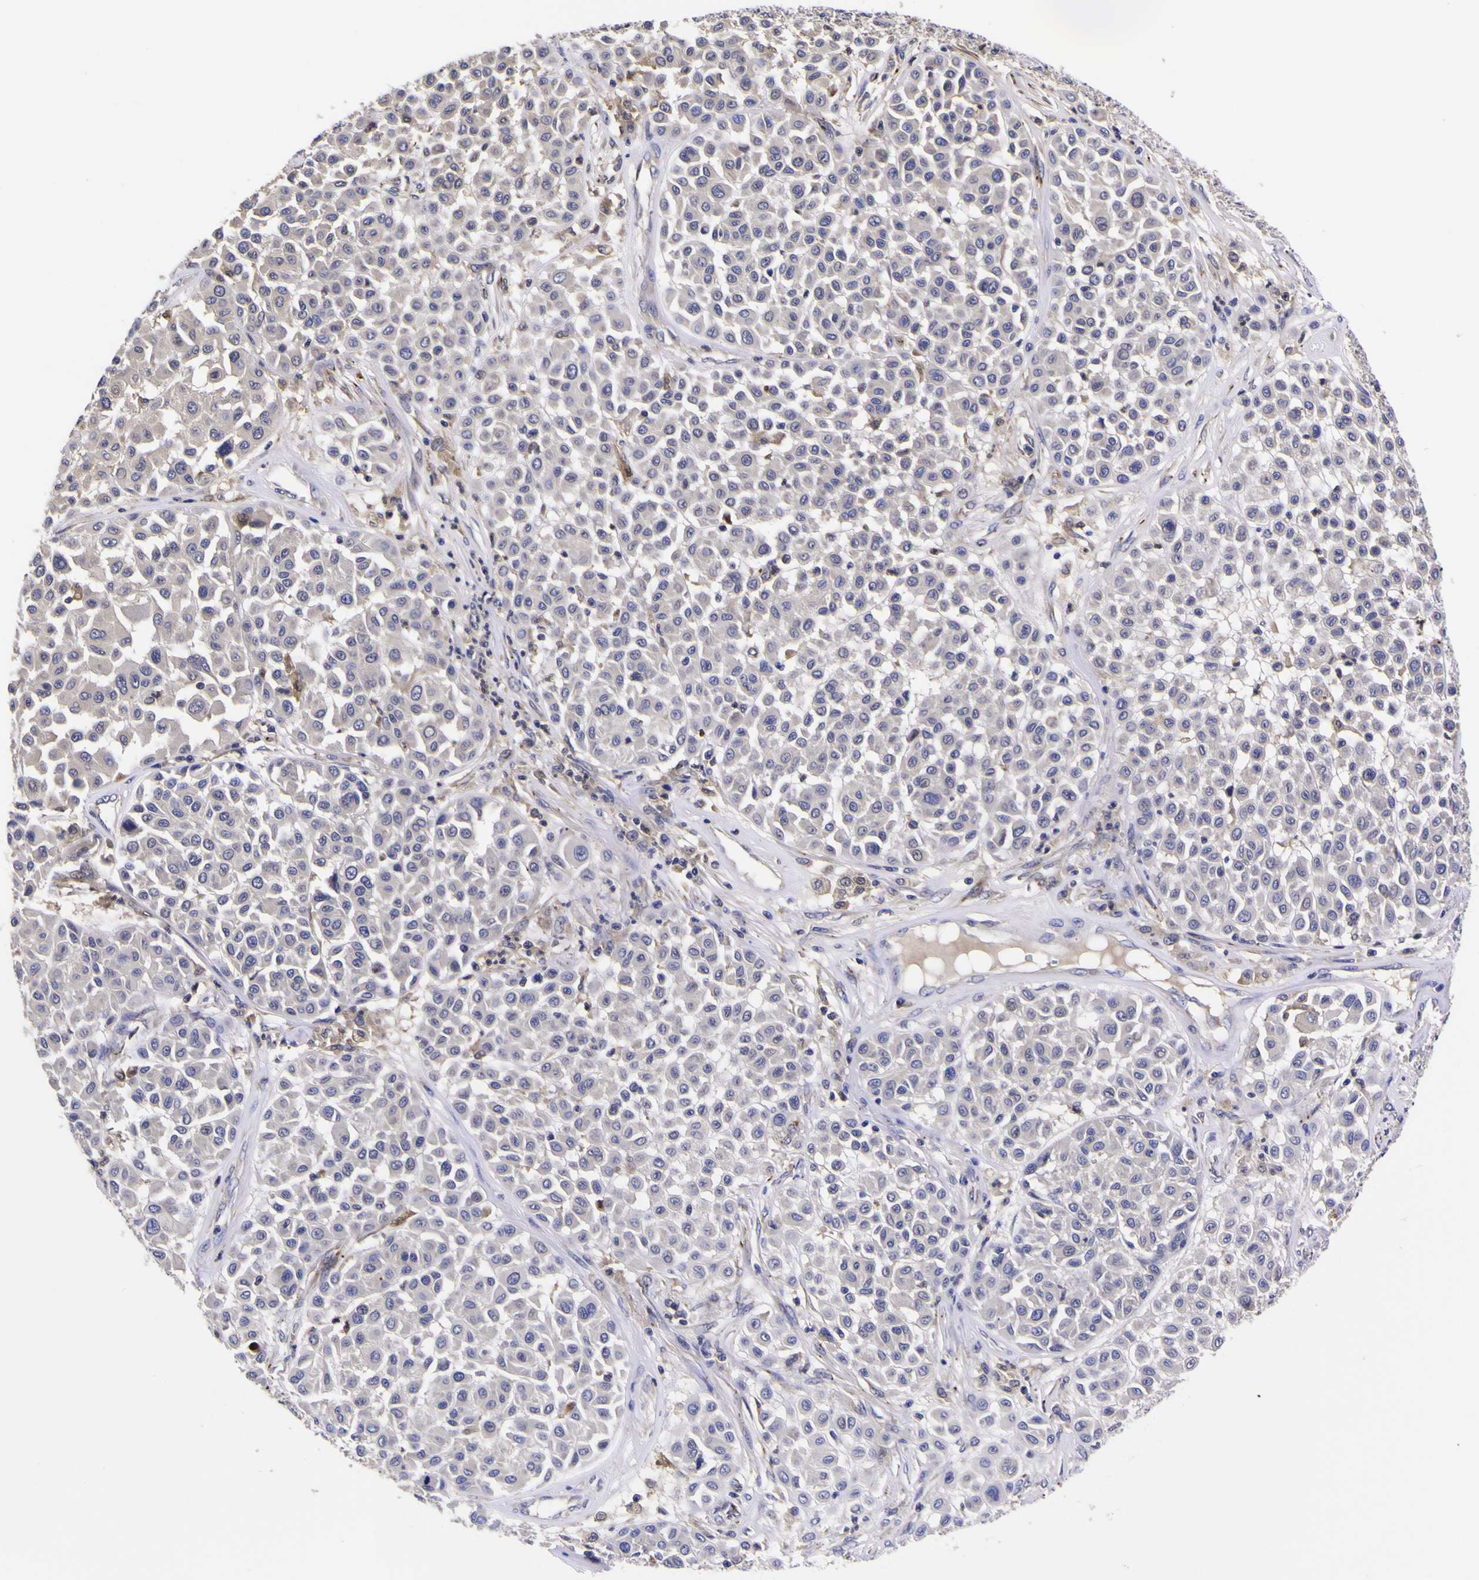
{"staining": {"intensity": "negative", "quantity": "none", "location": "none"}, "tissue": "melanoma", "cell_type": "Tumor cells", "image_type": "cancer", "snomed": [{"axis": "morphology", "description": "Malignant melanoma, Metastatic site"}, {"axis": "topography", "description": "Soft tissue"}], "caption": "A high-resolution histopathology image shows immunohistochemistry (IHC) staining of malignant melanoma (metastatic site), which shows no significant positivity in tumor cells.", "gene": "MAPK14", "patient": {"sex": "male", "age": 41}}